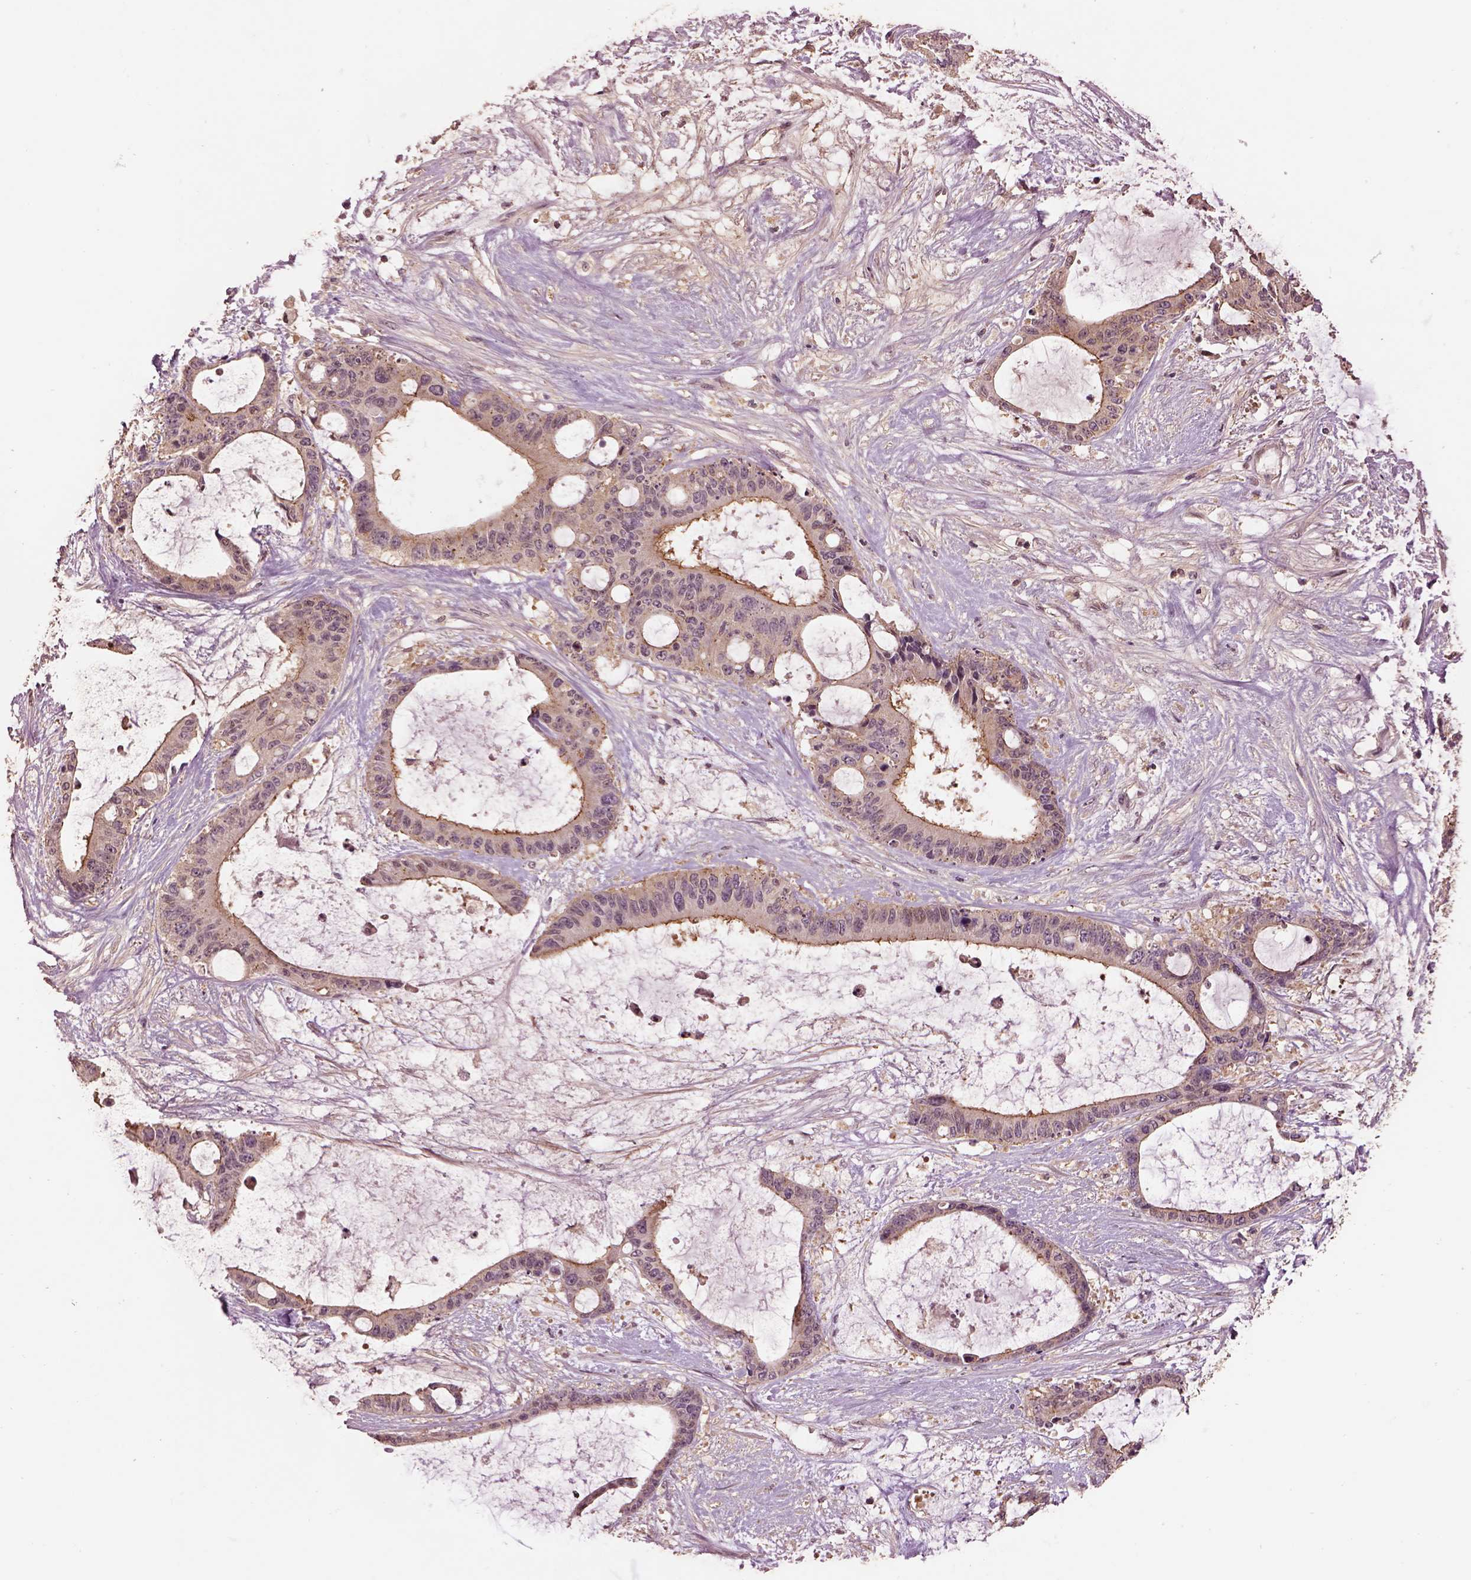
{"staining": {"intensity": "weak", "quantity": "25%-75%", "location": "cytoplasmic/membranous"}, "tissue": "liver cancer", "cell_type": "Tumor cells", "image_type": "cancer", "snomed": [{"axis": "morphology", "description": "Normal tissue, NOS"}, {"axis": "morphology", "description": "Cholangiocarcinoma"}, {"axis": "topography", "description": "Liver"}, {"axis": "topography", "description": "Peripheral nerve tissue"}], "caption": "Immunohistochemical staining of liver cancer (cholangiocarcinoma) displays low levels of weak cytoplasmic/membranous protein staining in about 25%-75% of tumor cells. Nuclei are stained in blue.", "gene": "MTHFS", "patient": {"sex": "female", "age": 73}}